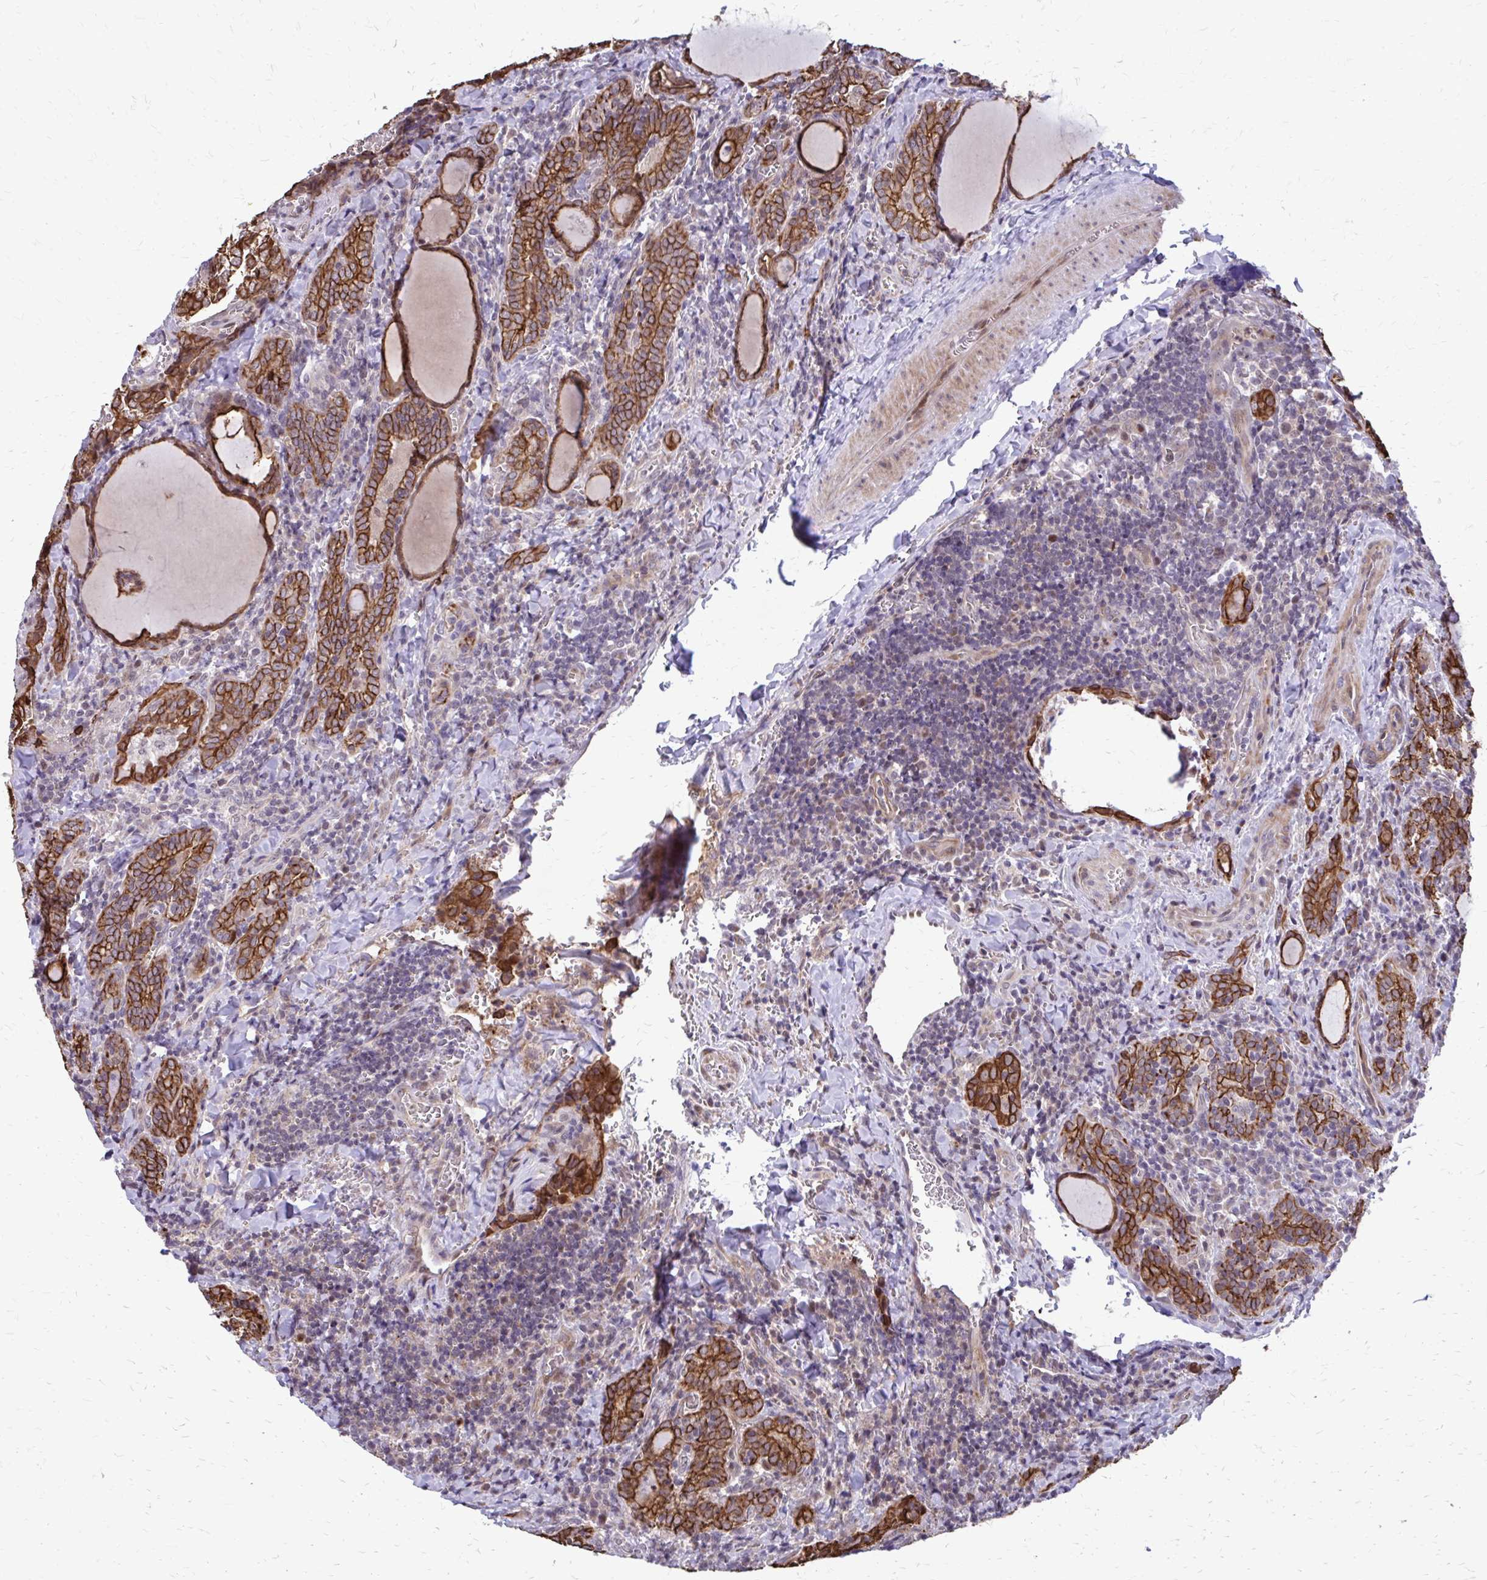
{"staining": {"intensity": "strong", "quantity": ">75%", "location": "cytoplasmic/membranous"}, "tissue": "thyroid cancer", "cell_type": "Tumor cells", "image_type": "cancer", "snomed": [{"axis": "morphology", "description": "Papillary adenocarcinoma, NOS"}, {"axis": "topography", "description": "Thyroid gland"}], "caption": "IHC of papillary adenocarcinoma (thyroid) shows high levels of strong cytoplasmic/membranous expression in about >75% of tumor cells. (DAB = brown stain, brightfield microscopy at high magnification).", "gene": "ANKRD30B", "patient": {"sex": "female", "age": 30}}